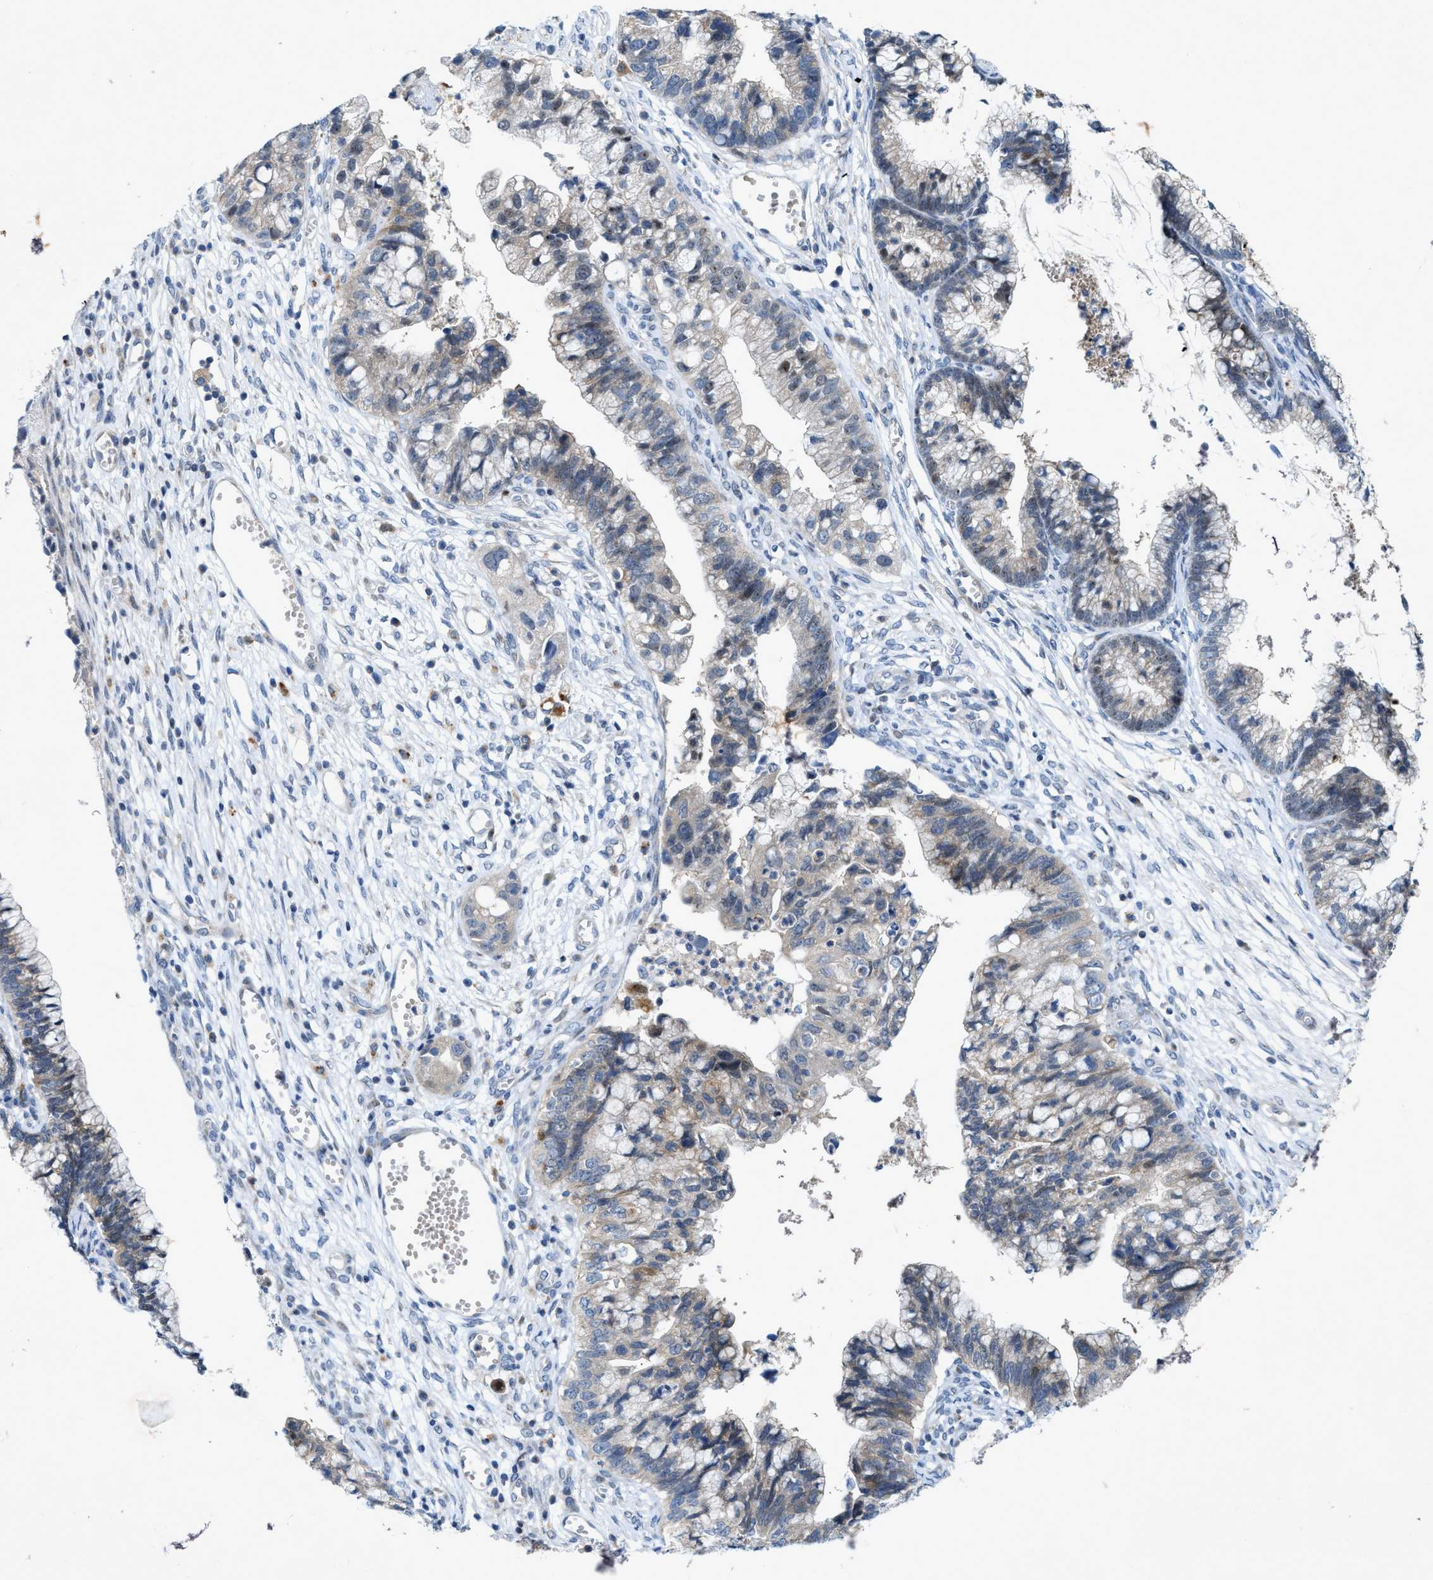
{"staining": {"intensity": "weak", "quantity": "<25%", "location": "cytoplasmic/membranous"}, "tissue": "cervical cancer", "cell_type": "Tumor cells", "image_type": "cancer", "snomed": [{"axis": "morphology", "description": "Adenocarcinoma, NOS"}, {"axis": "topography", "description": "Cervix"}], "caption": "DAB immunohistochemical staining of human cervical cancer displays no significant staining in tumor cells. The staining was performed using DAB (3,3'-diaminobenzidine) to visualize the protein expression in brown, while the nuclei were stained in blue with hematoxylin (Magnification: 20x).", "gene": "URGCP", "patient": {"sex": "female", "age": 44}}